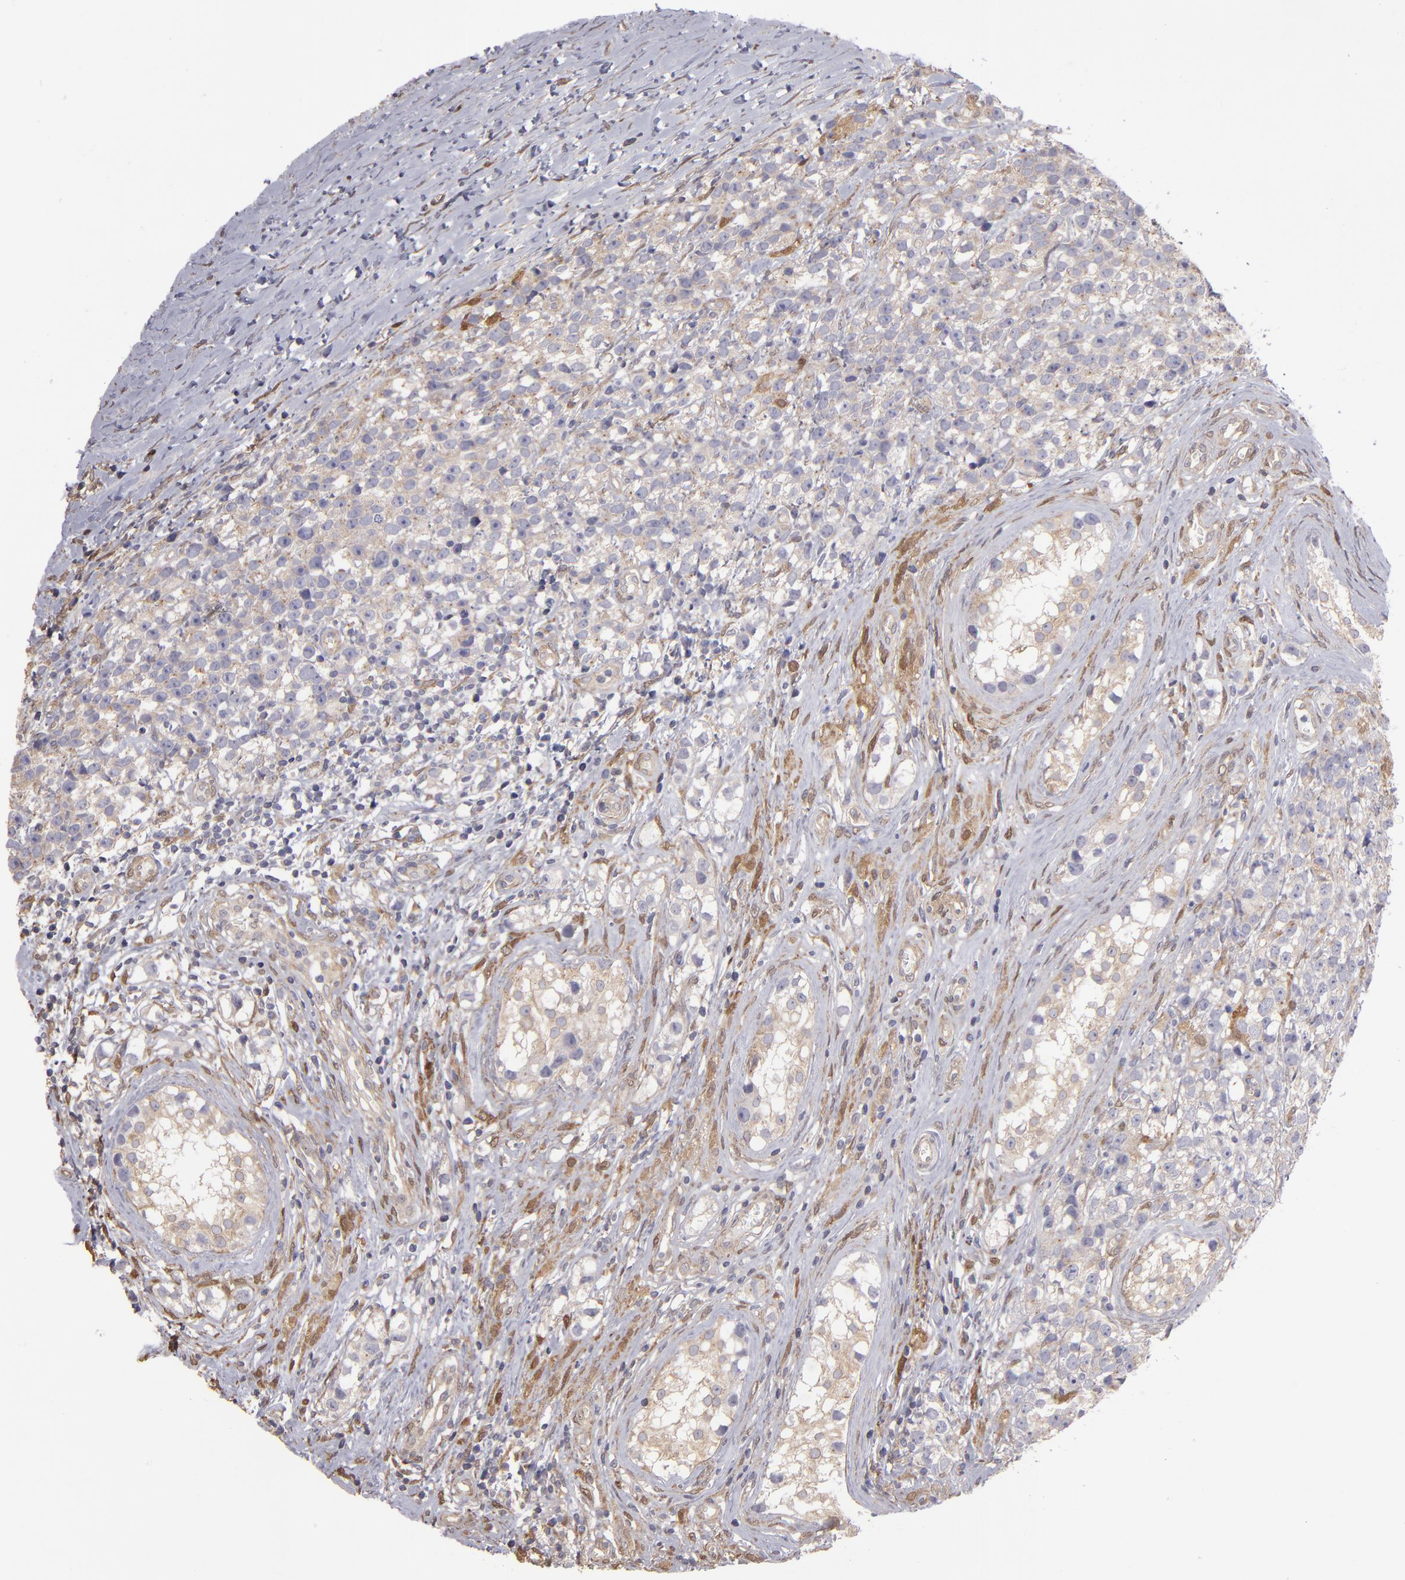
{"staining": {"intensity": "weak", "quantity": ">75%", "location": "cytoplasmic/membranous"}, "tissue": "testis cancer", "cell_type": "Tumor cells", "image_type": "cancer", "snomed": [{"axis": "morphology", "description": "Seminoma, NOS"}, {"axis": "topography", "description": "Testis"}], "caption": "Human testis cancer stained with a brown dye shows weak cytoplasmic/membranous positive expression in approximately >75% of tumor cells.", "gene": "NDRG2", "patient": {"sex": "male", "age": 25}}